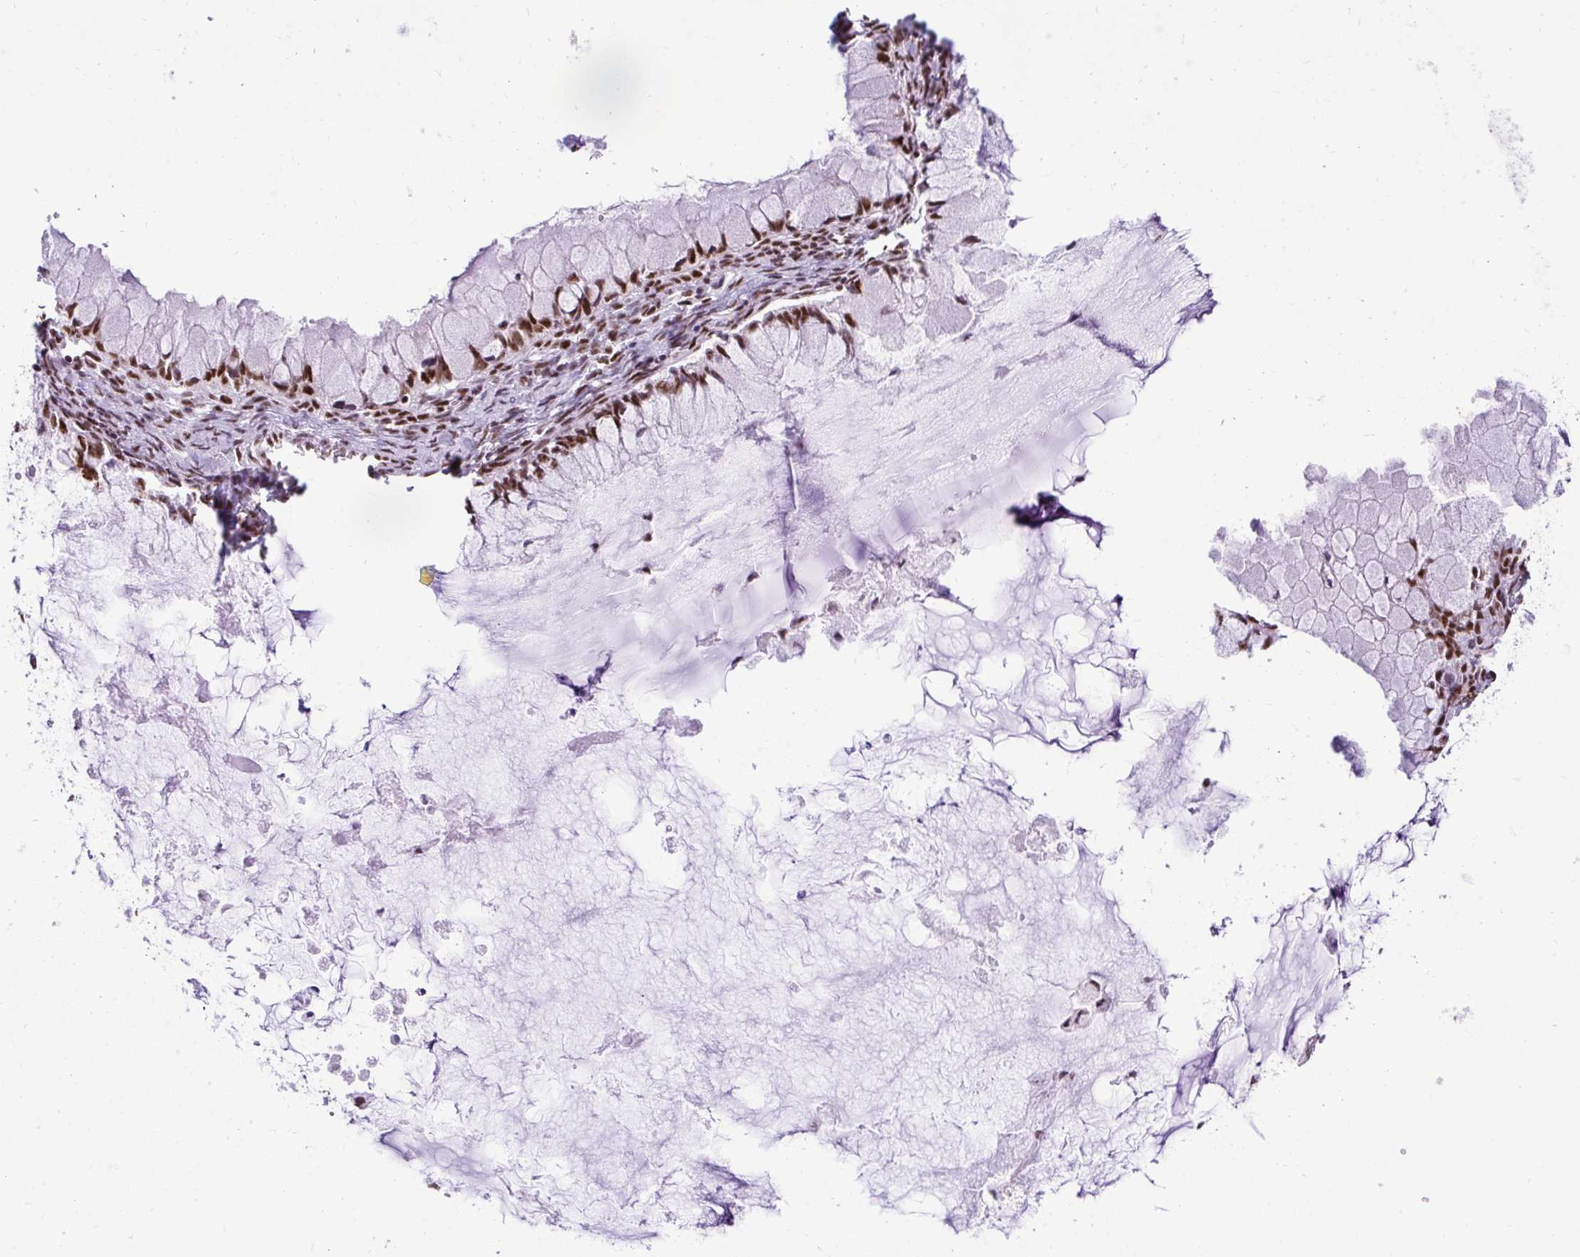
{"staining": {"intensity": "strong", "quantity": ">75%", "location": "nuclear"}, "tissue": "ovarian cancer", "cell_type": "Tumor cells", "image_type": "cancer", "snomed": [{"axis": "morphology", "description": "Cystadenocarcinoma, mucinous, NOS"}, {"axis": "topography", "description": "Ovary"}], "caption": "Immunohistochemical staining of ovarian cancer (mucinous cystadenocarcinoma) shows strong nuclear protein staining in approximately >75% of tumor cells.", "gene": "PRPF19", "patient": {"sex": "female", "age": 34}}